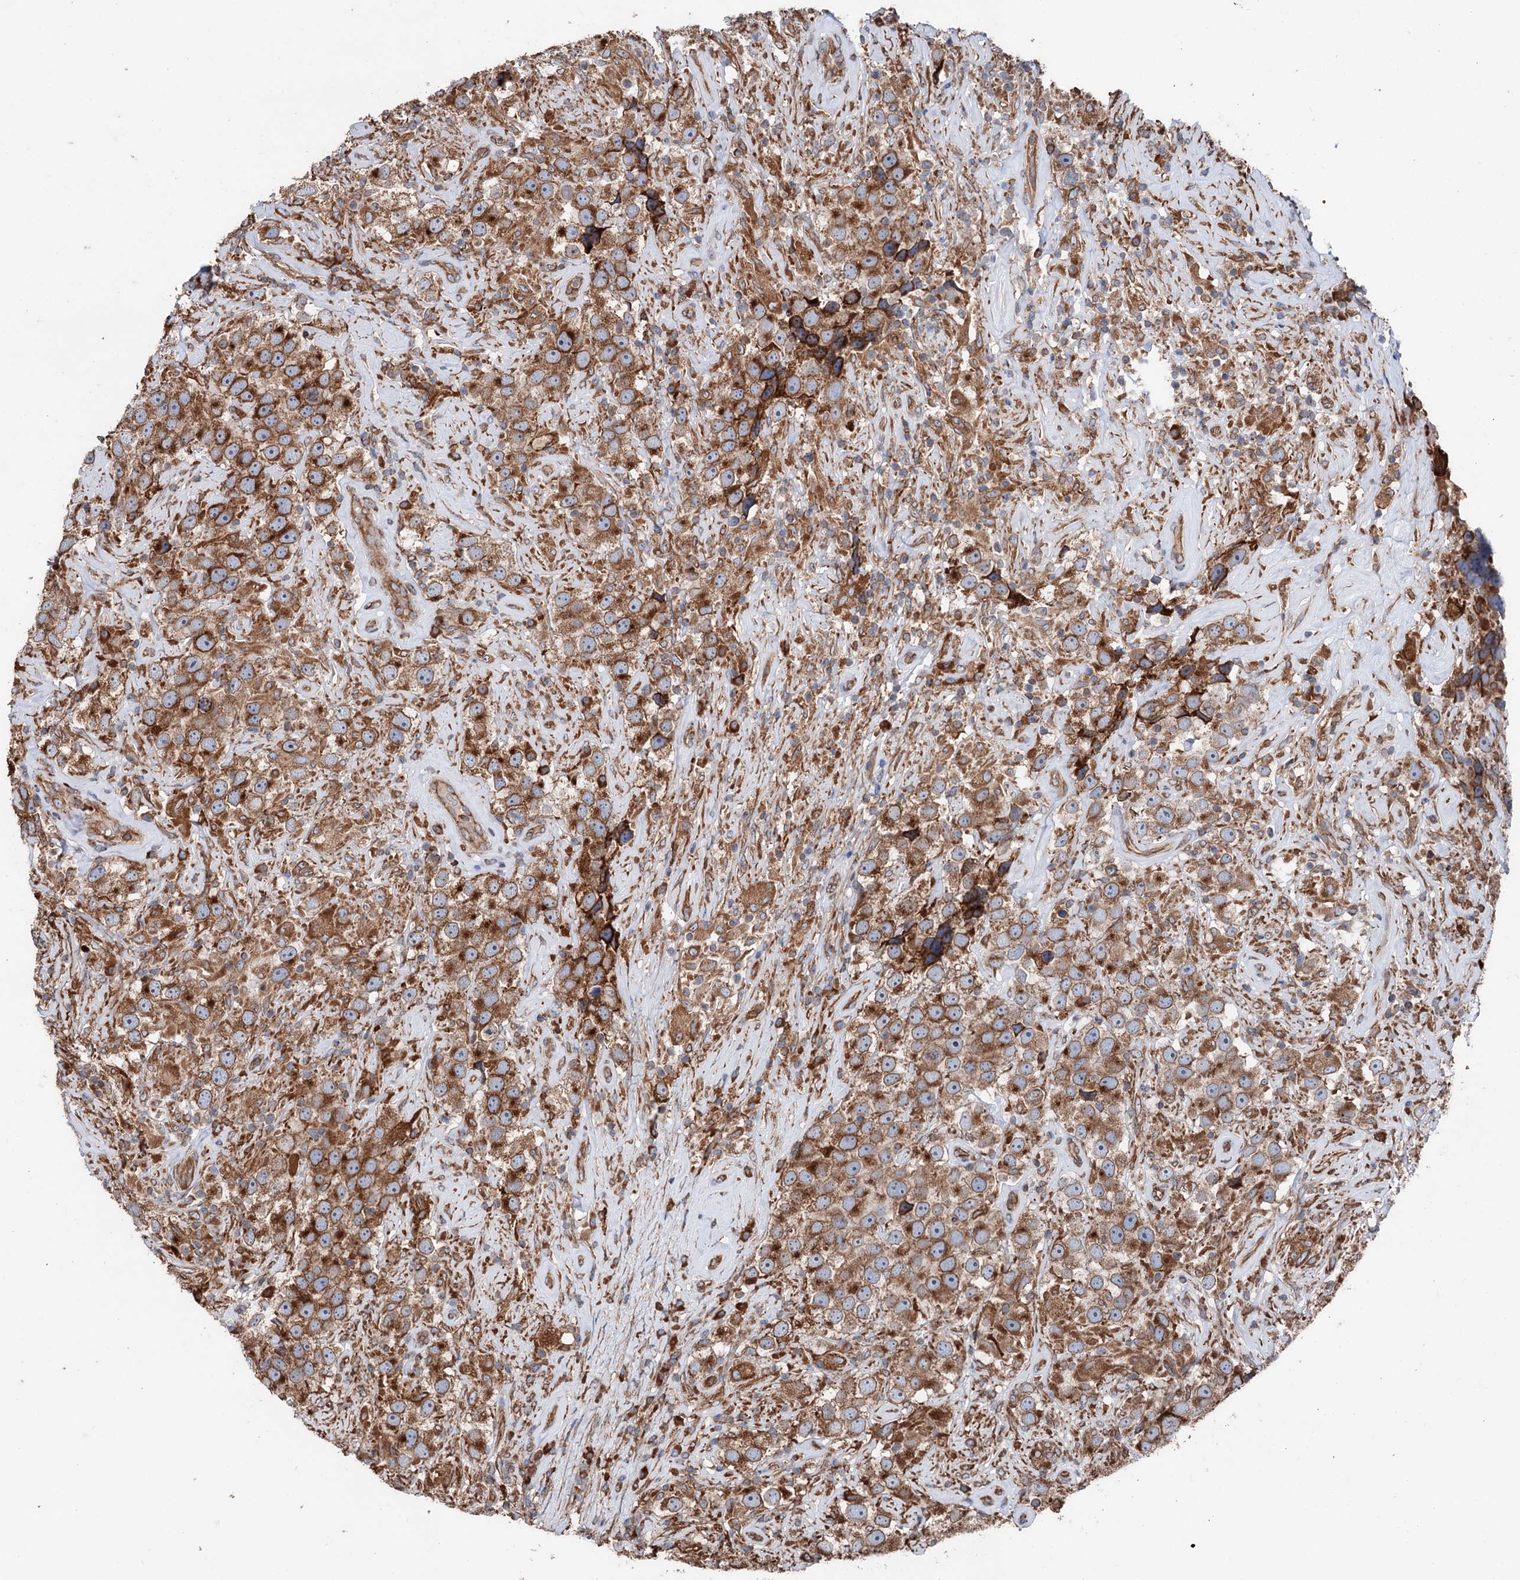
{"staining": {"intensity": "moderate", "quantity": ">75%", "location": "cytoplasmic/membranous"}, "tissue": "testis cancer", "cell_type": "Tumor cells", "image_type": "cancer", "snomed": [{"axis": "morphology", "description": "Seminoma, NOS"}, {"axis": "topography", "description": "Testis"}], "caption": "Moderate cytoplasmic/membranous positivity for a protein is present in about >75% of tumor cells of testis cancer using IHC.", "gene": "ERP29", "patient": {"sex": "male", "age": 49}}